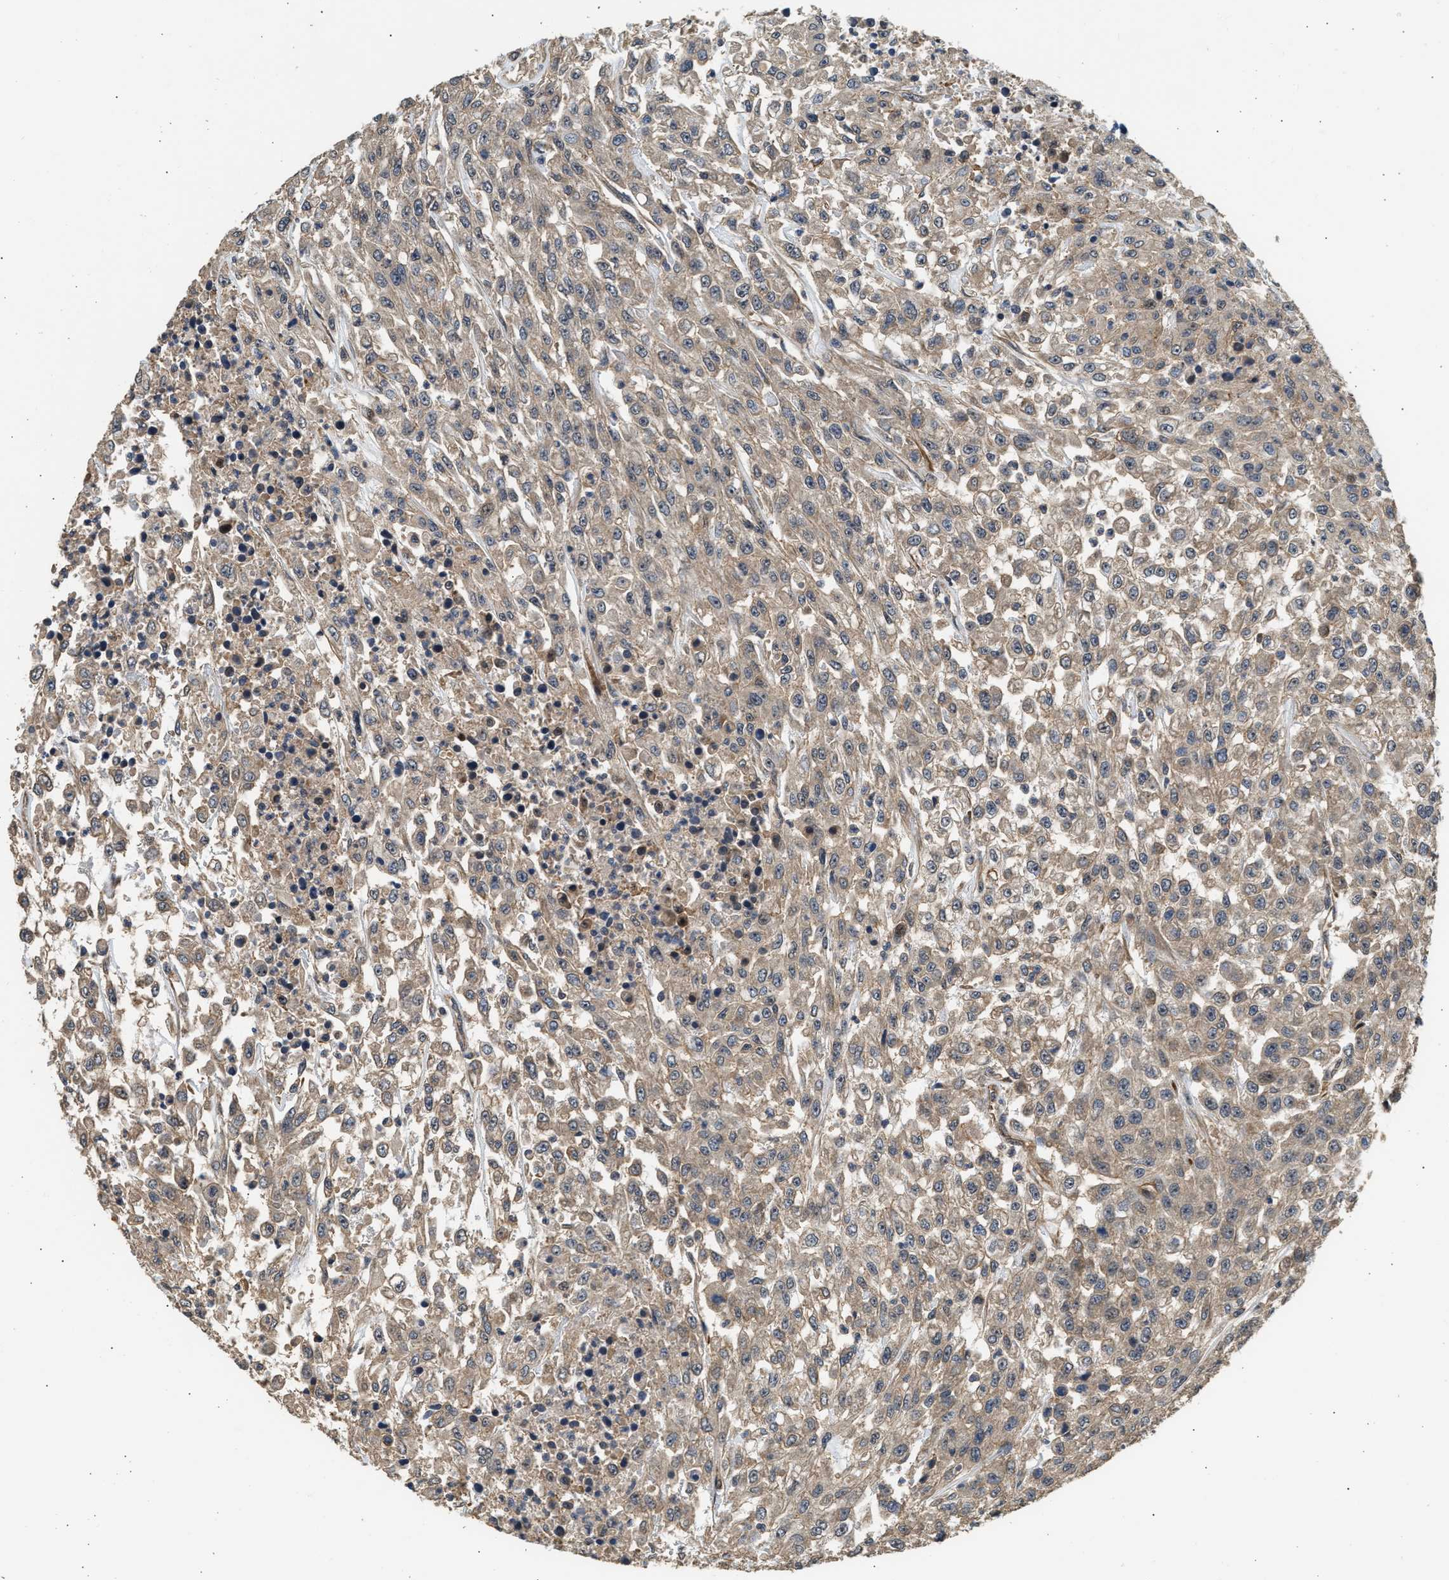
{"staining": {"intensity": "weak", "quantity": "25%-75%", "location": "cytoplasmic/membranous"}, "tissue": "urothelial cancer", "cell_type": "Tumor cells", "image_type": "cancer", "snomed": [{"axis": "morphology", "description": "Urothelial carcinoma, High grade"}, {"axis": "topography", "description": "Urinary bladder"}], "caption": "Urothelial carcinoma (high-grade) stained for a protein (brown) exhibits weak cytoplasmic/membranous positive staining in approximately 25%-75% of tumor cells.", "gene": "DUSP14", "patient": {"sex": "male", "age": 46}}